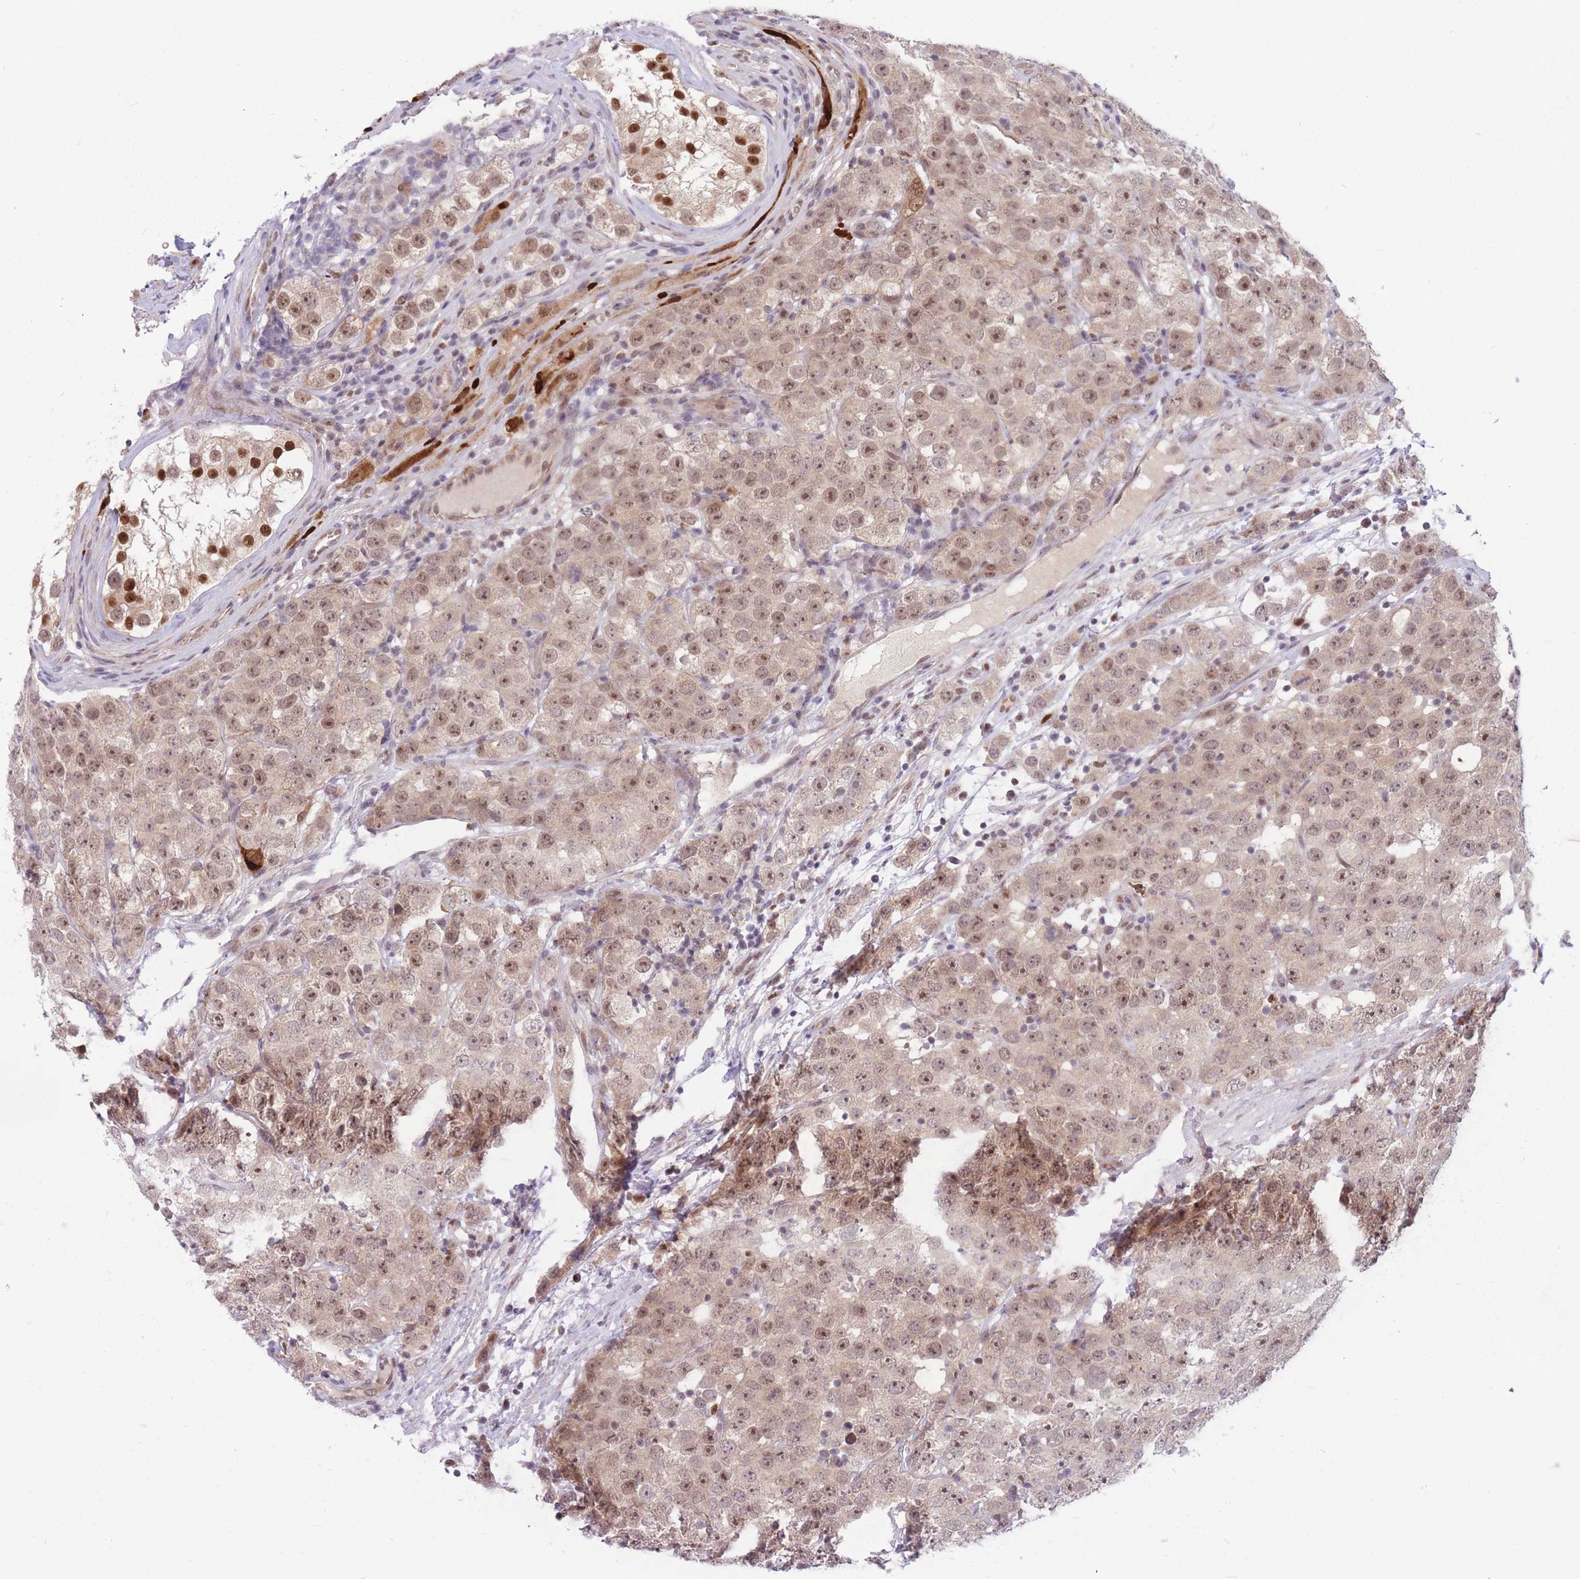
{"staining": {"intensity": "moderate", "quantity": "25%-75%", "location": "cytoplasmic/membranous,nuclear"}, "tissue": "testis cancer", "cell_type": "Tumor cells", "image_type": "cancer", "snomed": [{"axis": "morphology", "description": "Seminoma, NOS"}, {"axis": "topography", "description": "Testis"}], "caption": "This is a histology image of IHC staining of testis cancer (seminoma), which shows moderate positivity in the cytoplasmic/membranous and nuclear of tumor cells.", "gene": "ERCC2", "patient": {"sex": "male", "age": 28}}